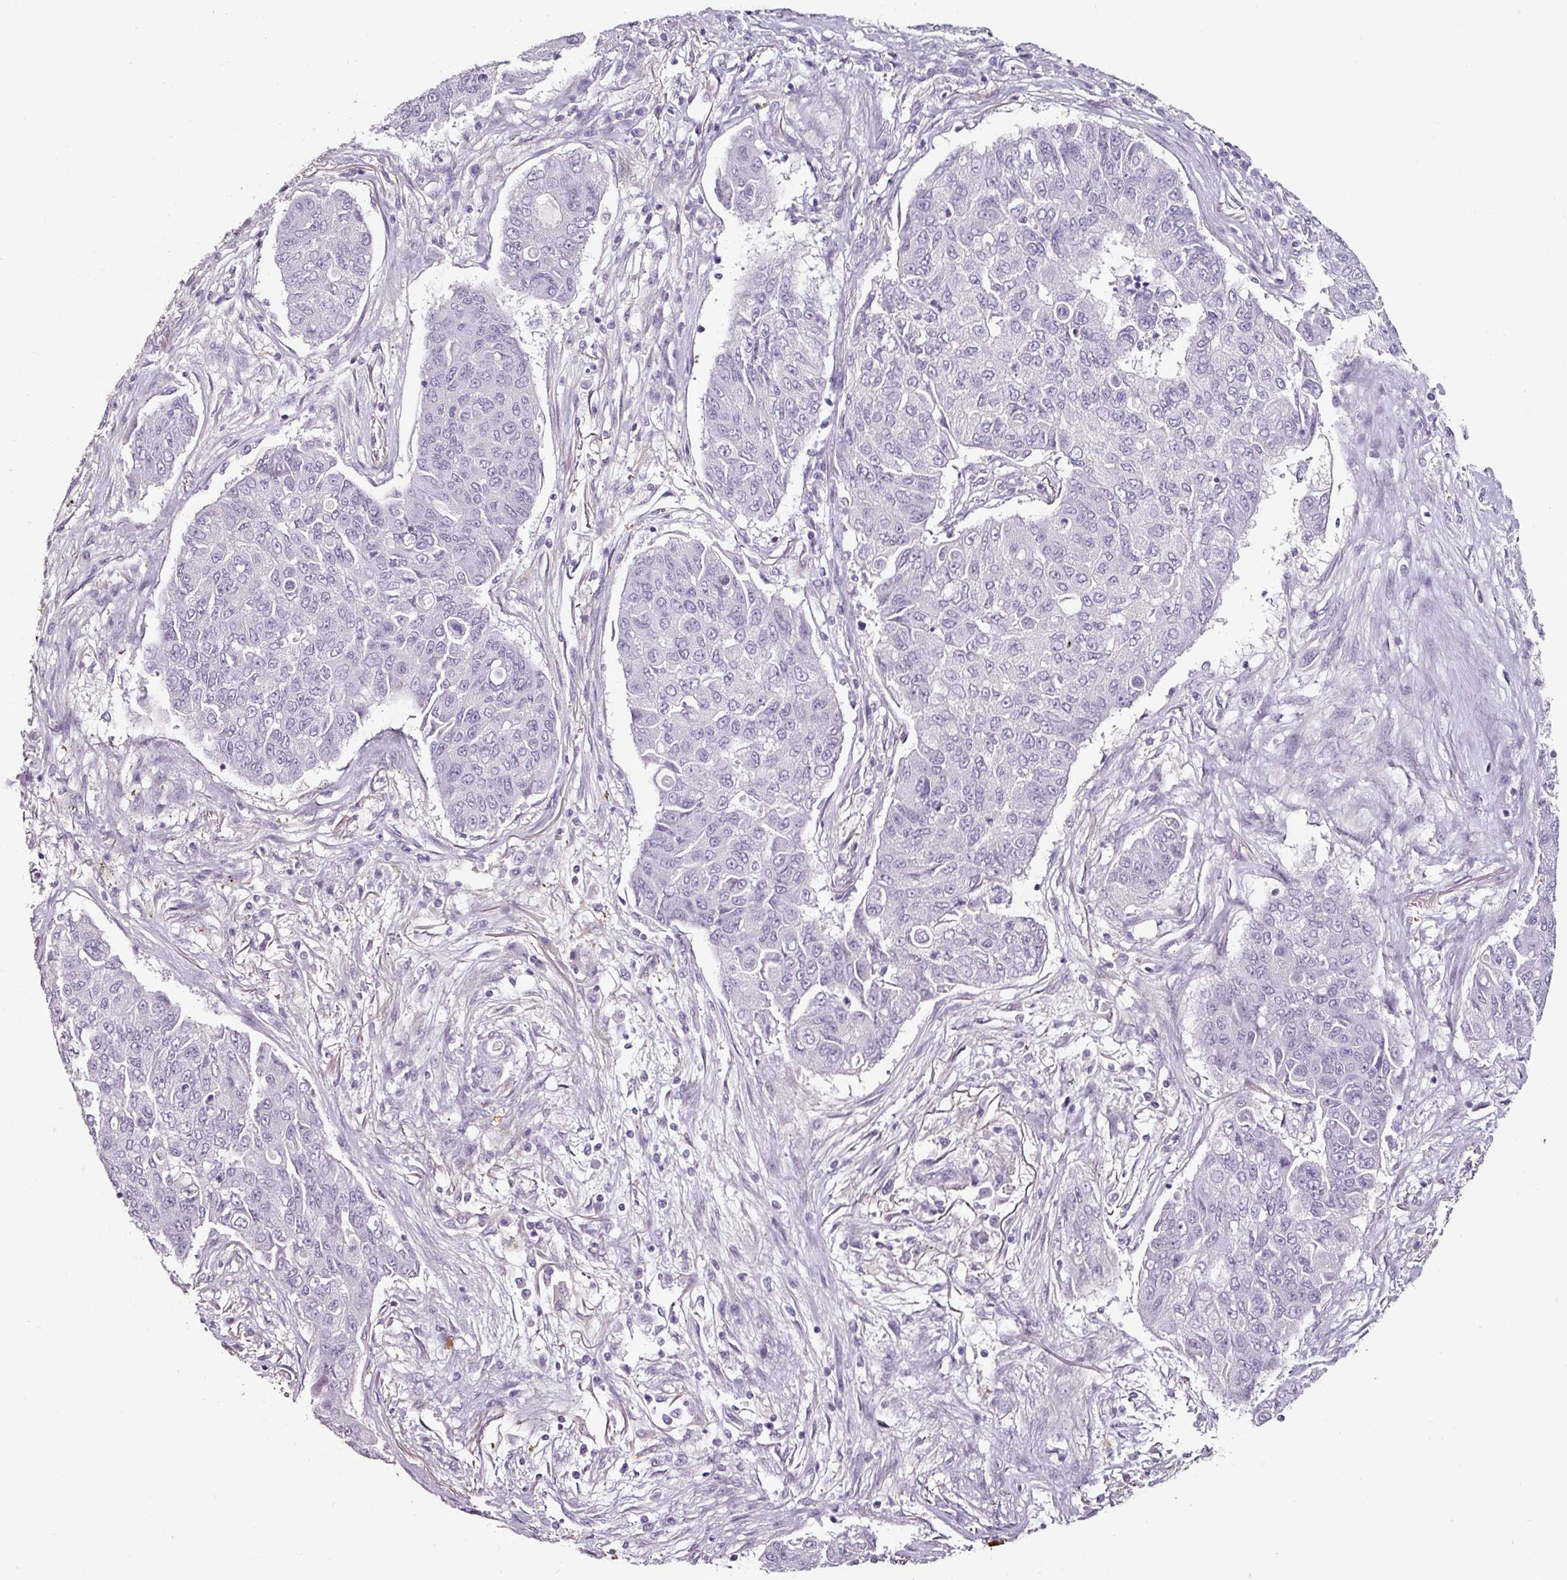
{"staining": {"intensity": "negative", "quantity": "none", "location": "none"}, "tissue": "lung cancer", "cell_type": "Tumor cells", "image_type": "cancer", "snomed": [{"axis": "morphology", "description": "Squamous cell carcinoma, NOS"}, {"axis": "topography", "description": "Lung"}], "caption": "High magnification brightfield microscopy of squamous cell carcinoma (lung) stained with DAB (brown) and counterstained with hematoxylin (blue): tumor cells show no significant staining.", "gene": "CAP2", "patient": {"sex": "male", "age": 74}}